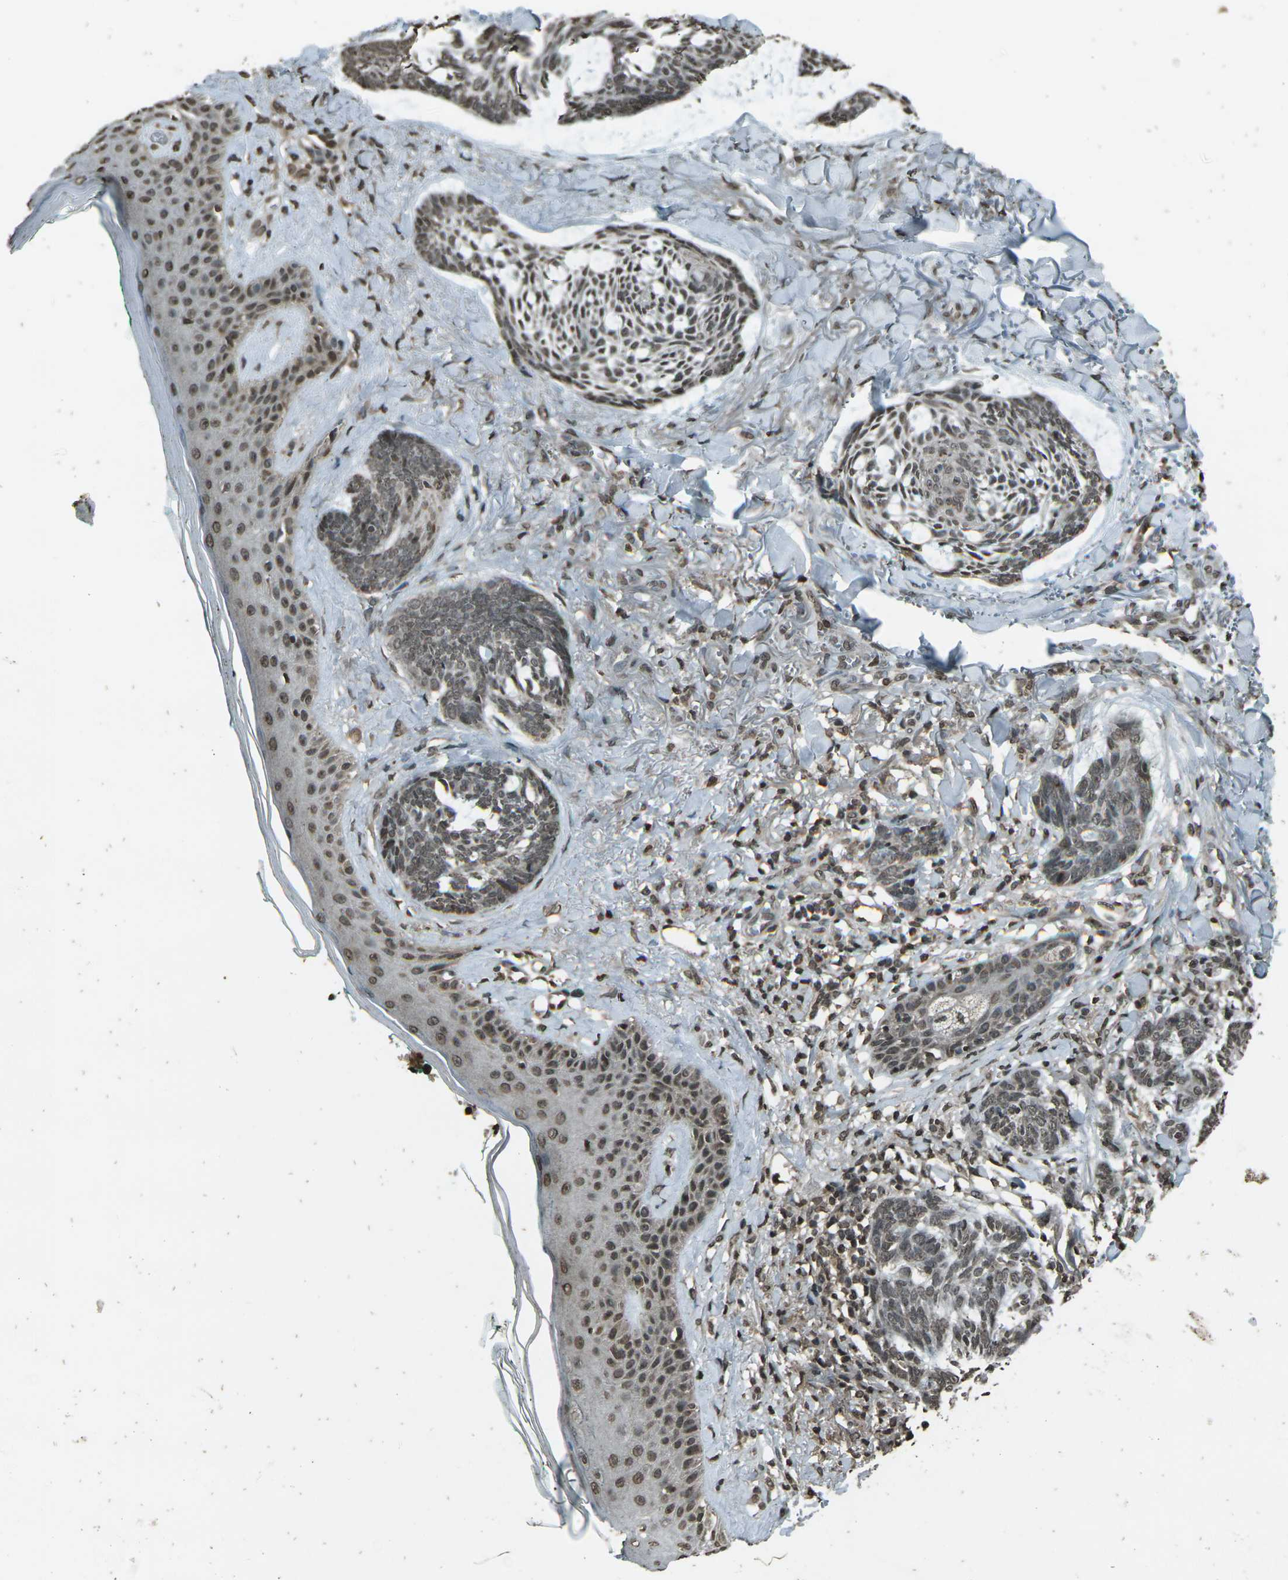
{"staining": {"intensity": "weak", "quantity": "25%-75%", "location": "nuclear"}, "tissue": "skin cancer", "cell_type": "Tumor cells", "image_type": "cancer", "snomed": [{"axis": "morphology", "description": "Basal cell carcinoma"}, {"axis": "topography", "description": "Skin"}], "caption": "A low amount of weak nuclear positivity is seen in about 25%-75% of tumor cells in skin cancer (basal cell carcinoma) tissue. The staining is performed using DAB brown chromogen to label protein expression. The nuclei are counter-stained blue using hematoxylin.", "gene": "PRPF8", "patient": {"sex": "male", "age": 43}}